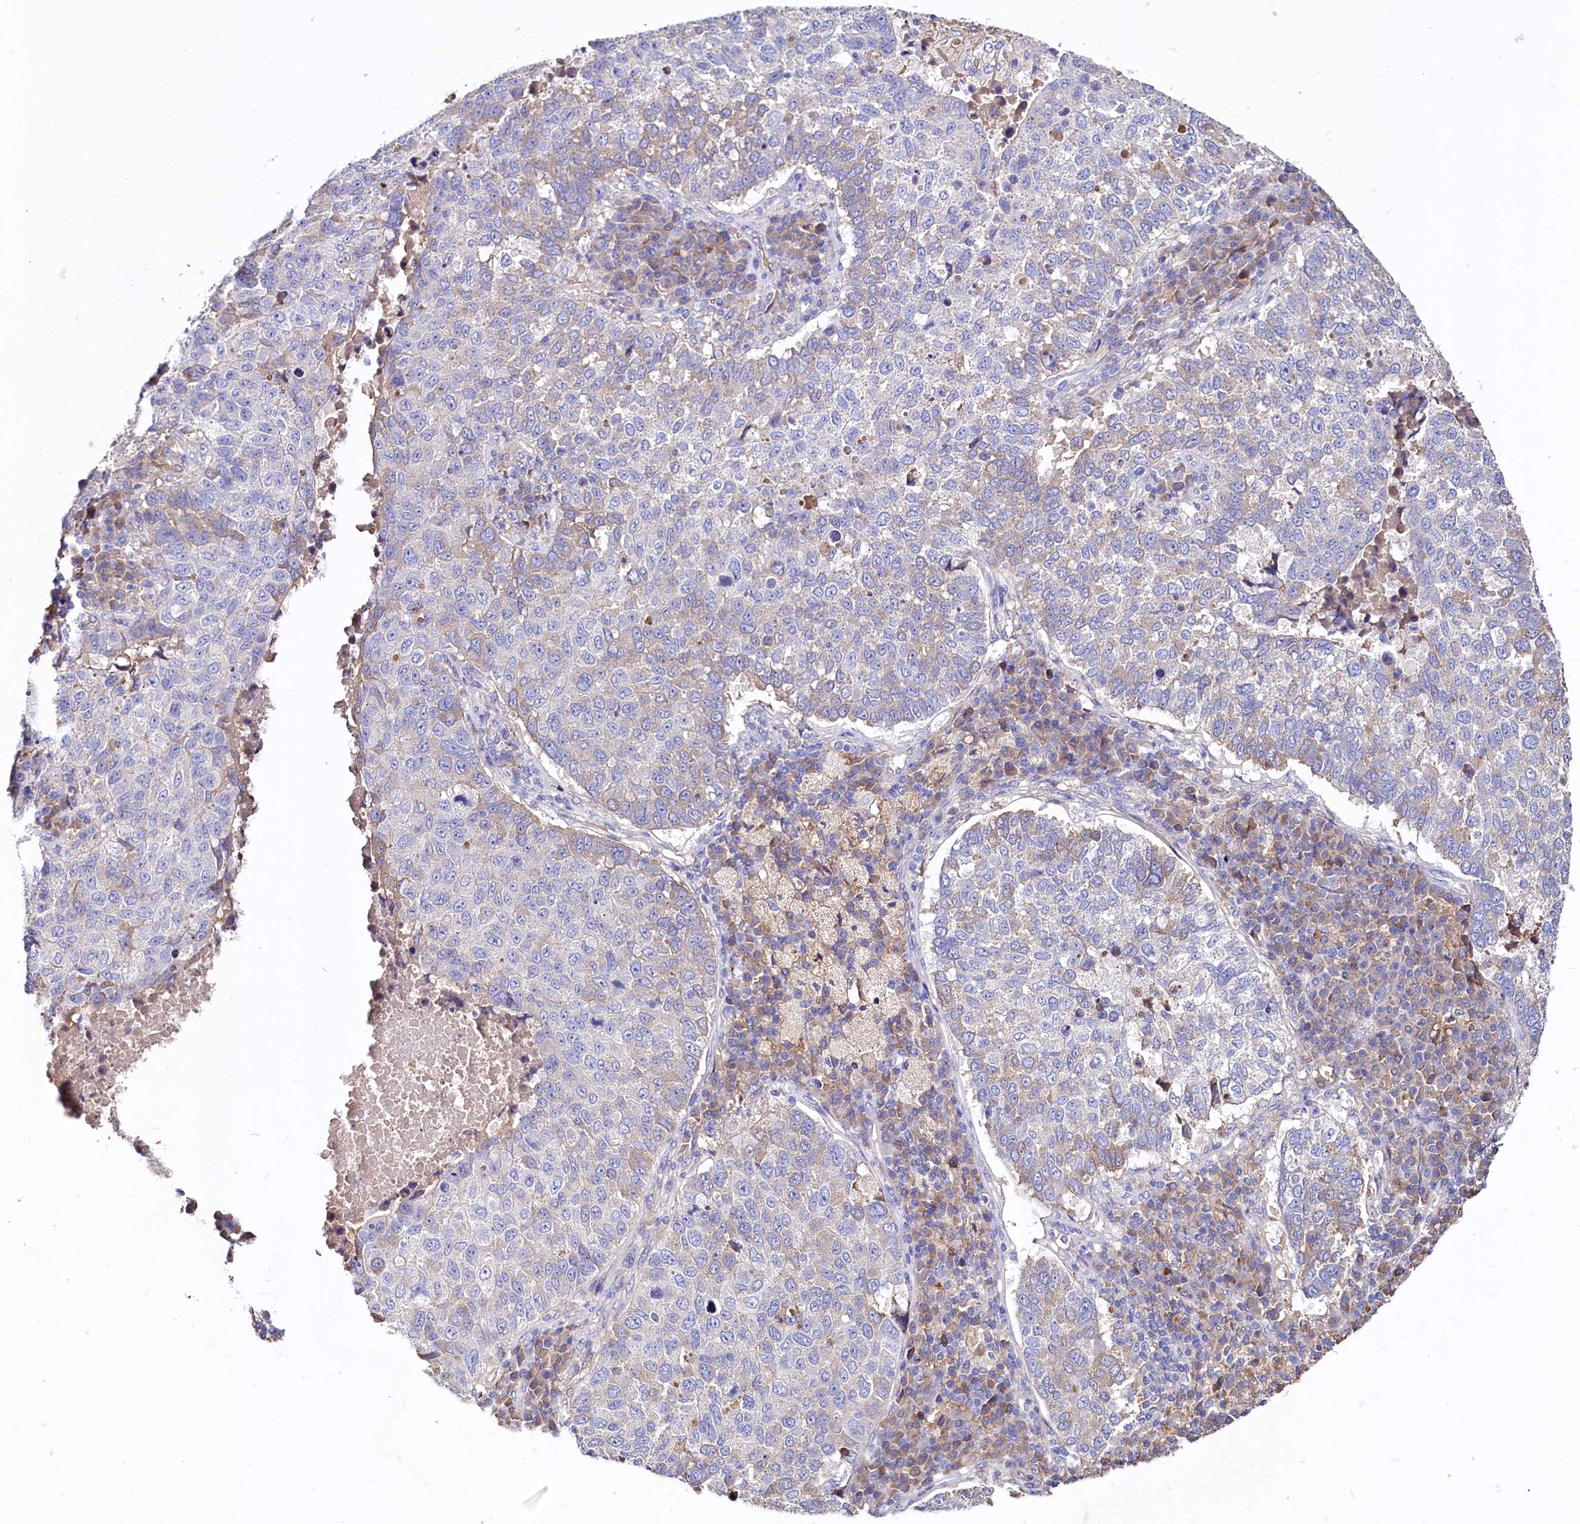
{"staining": {"intensity": "negative", "quantity": "none", "location": "none"}, "tissue": "lung cancer", "cell_type": "Tumor cells", "image_type": "cancer", "snomed": [{"axis": "morphology", "description": "Squamous cell carcinoma, NOS"}, {"axis": "topography", "description": "Lung"}], "caption": "A photomicrograph of lung cancer (squamous cell carcinoma) stained for a protein displays no brown staining in tumor cells.", "gene": "IL17RD", "patient": {"sex": "male", "age": 73}}